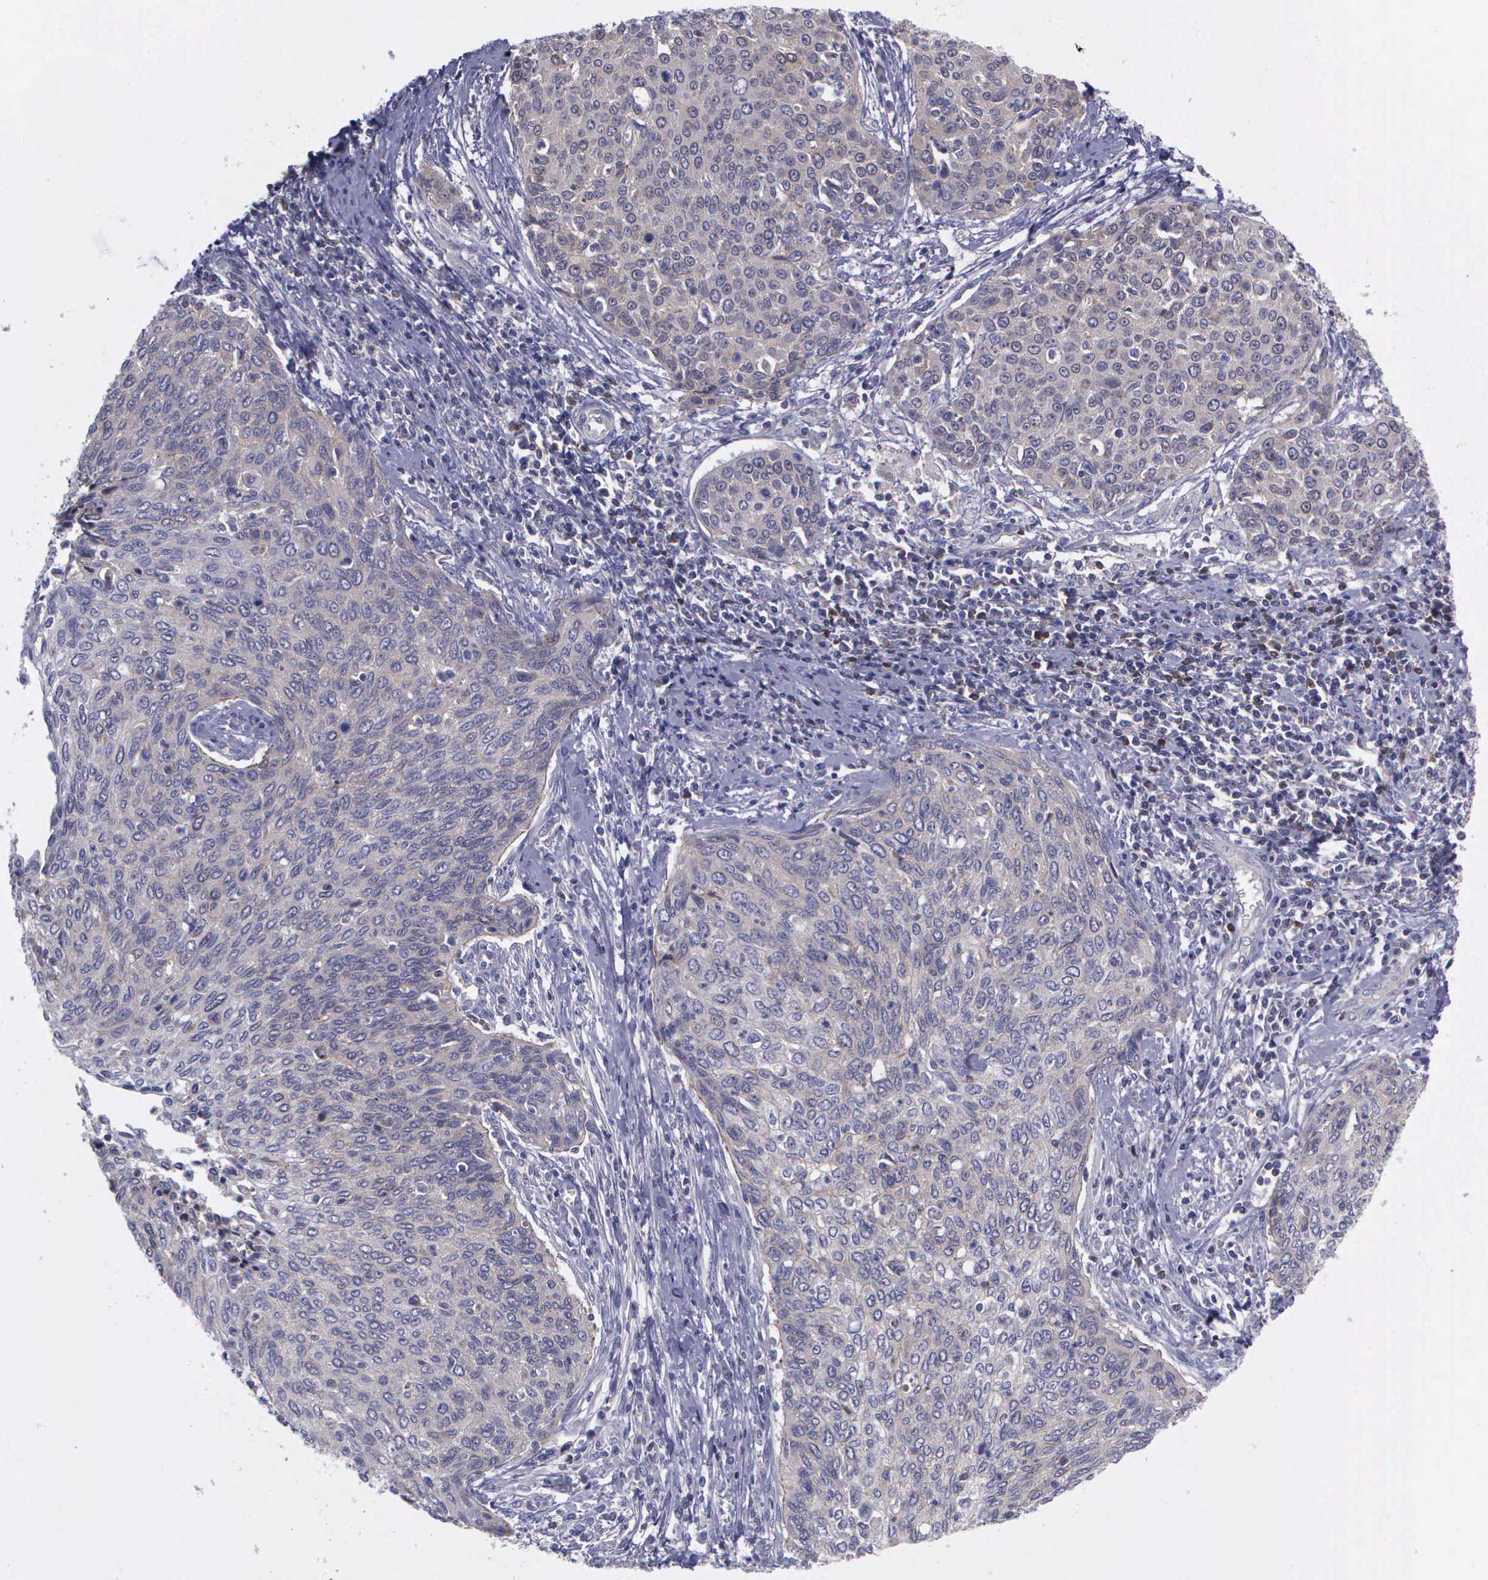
{"staining": {"intensity": "negative", "quantity": "none", "location": "none"}, "tissue": "cervical cancer", "cell_type": "Tumor cells", "image_type": "cancer", "snomed": [{"axis": "morphology", "description": "Squamous cell carcinoma, NOS"}, {"axis": "topography", "description": "Cervix"}], "caption": "This histopathology image is of cervical cancer stained with IHC to label a protein in brown with the nuclei are counter-stained blue. There is no positivity in tumor cells. (DAB immunohistochemistry (IHC), high magnification).", "gene": "MICAL3", "patient": {"sex": "female", "age": 38}}